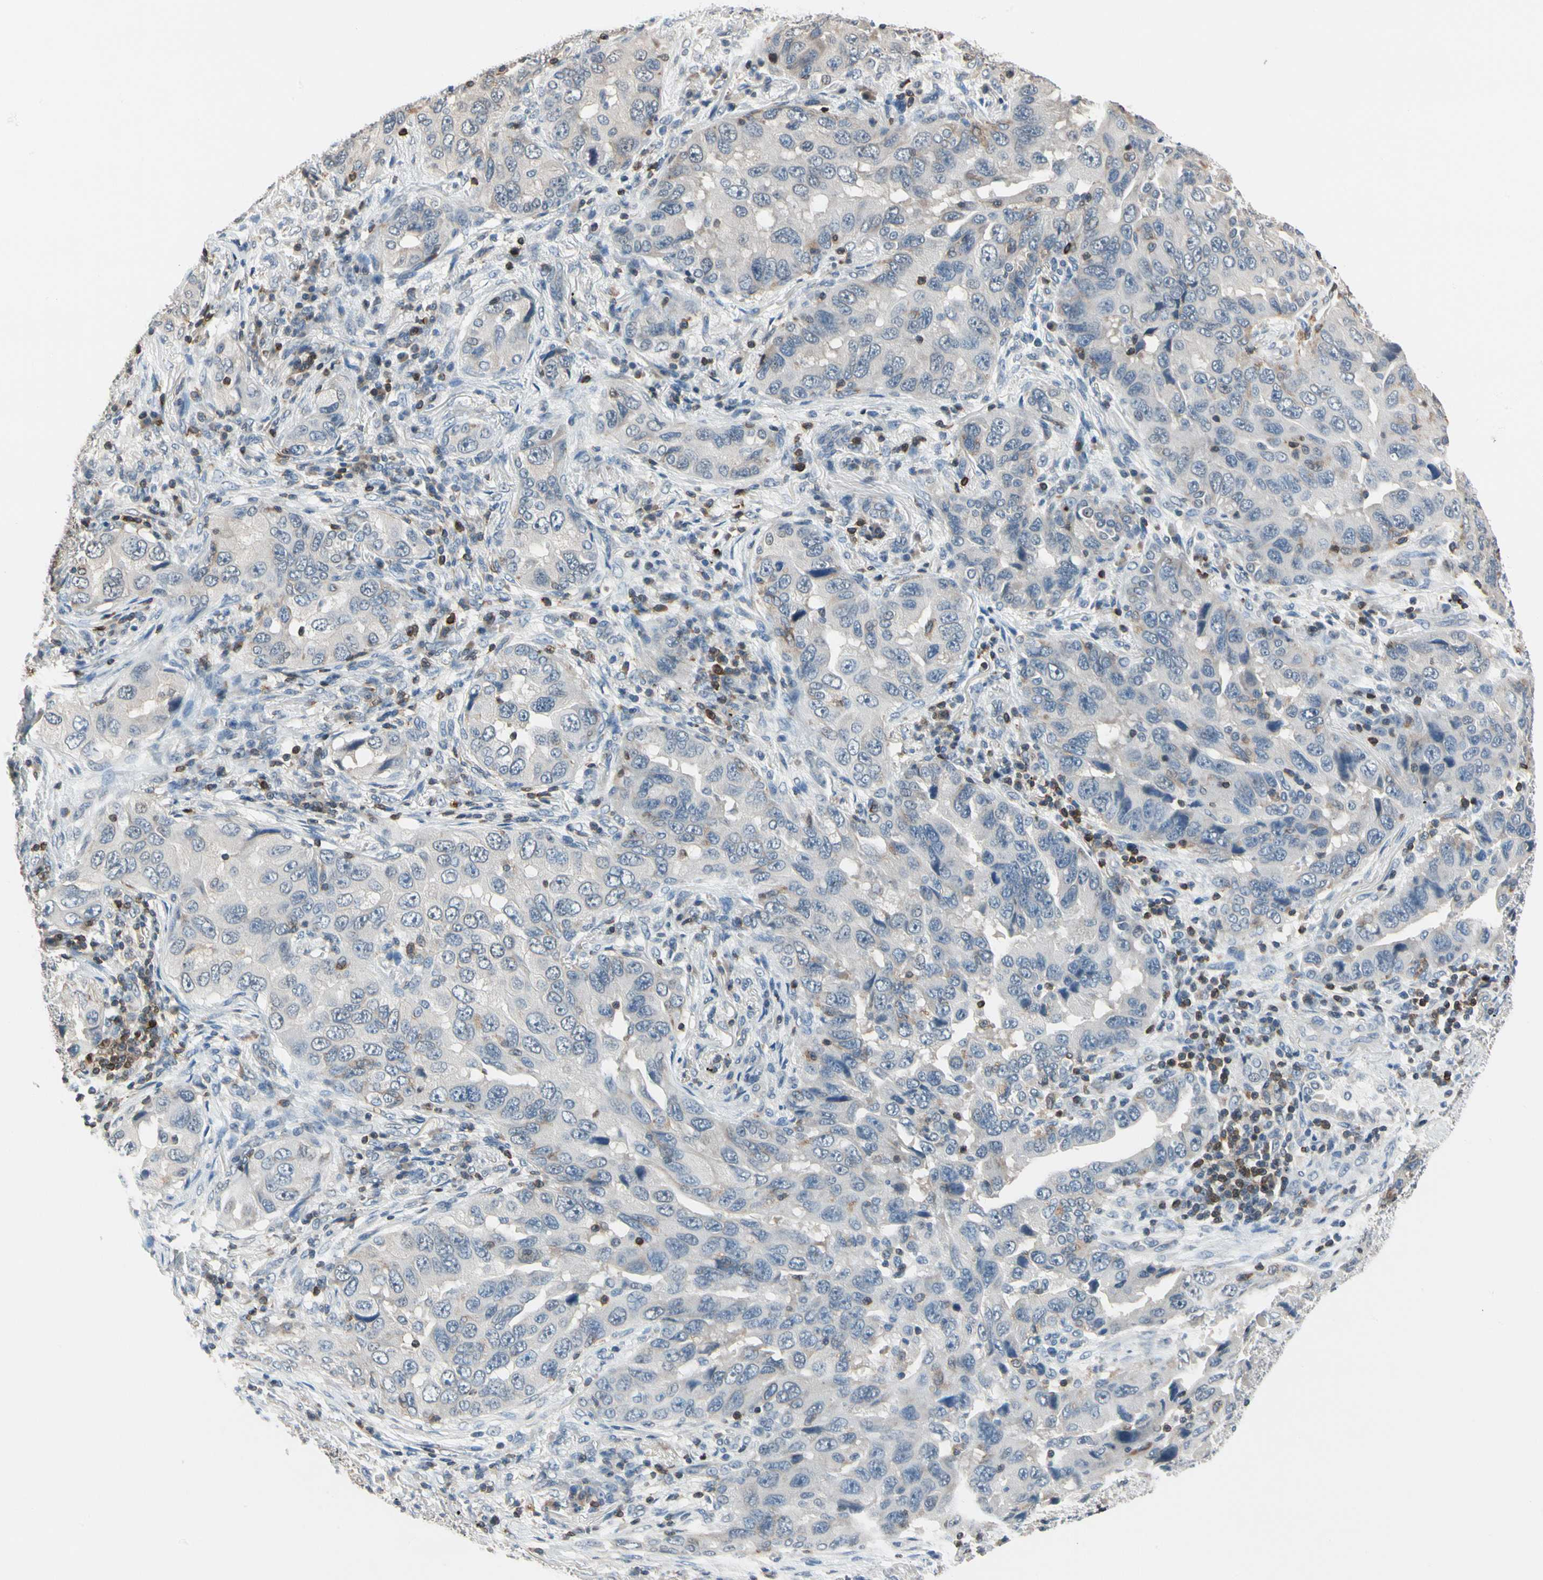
{"staining": {"intensity": "weak", "quantity": "<25%", "location": "cytoplasmic/membranous"}, "tissue": "lung cancer", "cell_type": "Tumor cells", "image_type": "cancer", "snomed": [{"axis": "morphology", "description": "Adenocarcinoma, NOS"}, {"axis": "topography", "description": "Lung"}], "caption": "IHC micrograph of neoplastic tissue: lung adenocarcinoma stained with DAB shows no significant protein staining in tumor cells. (DAB (3,3'-diaminobenzidine) immunohistochemistry, high magnification).", "gene": "NFATC2", "patient": {"sex": "female", "age": 65}}